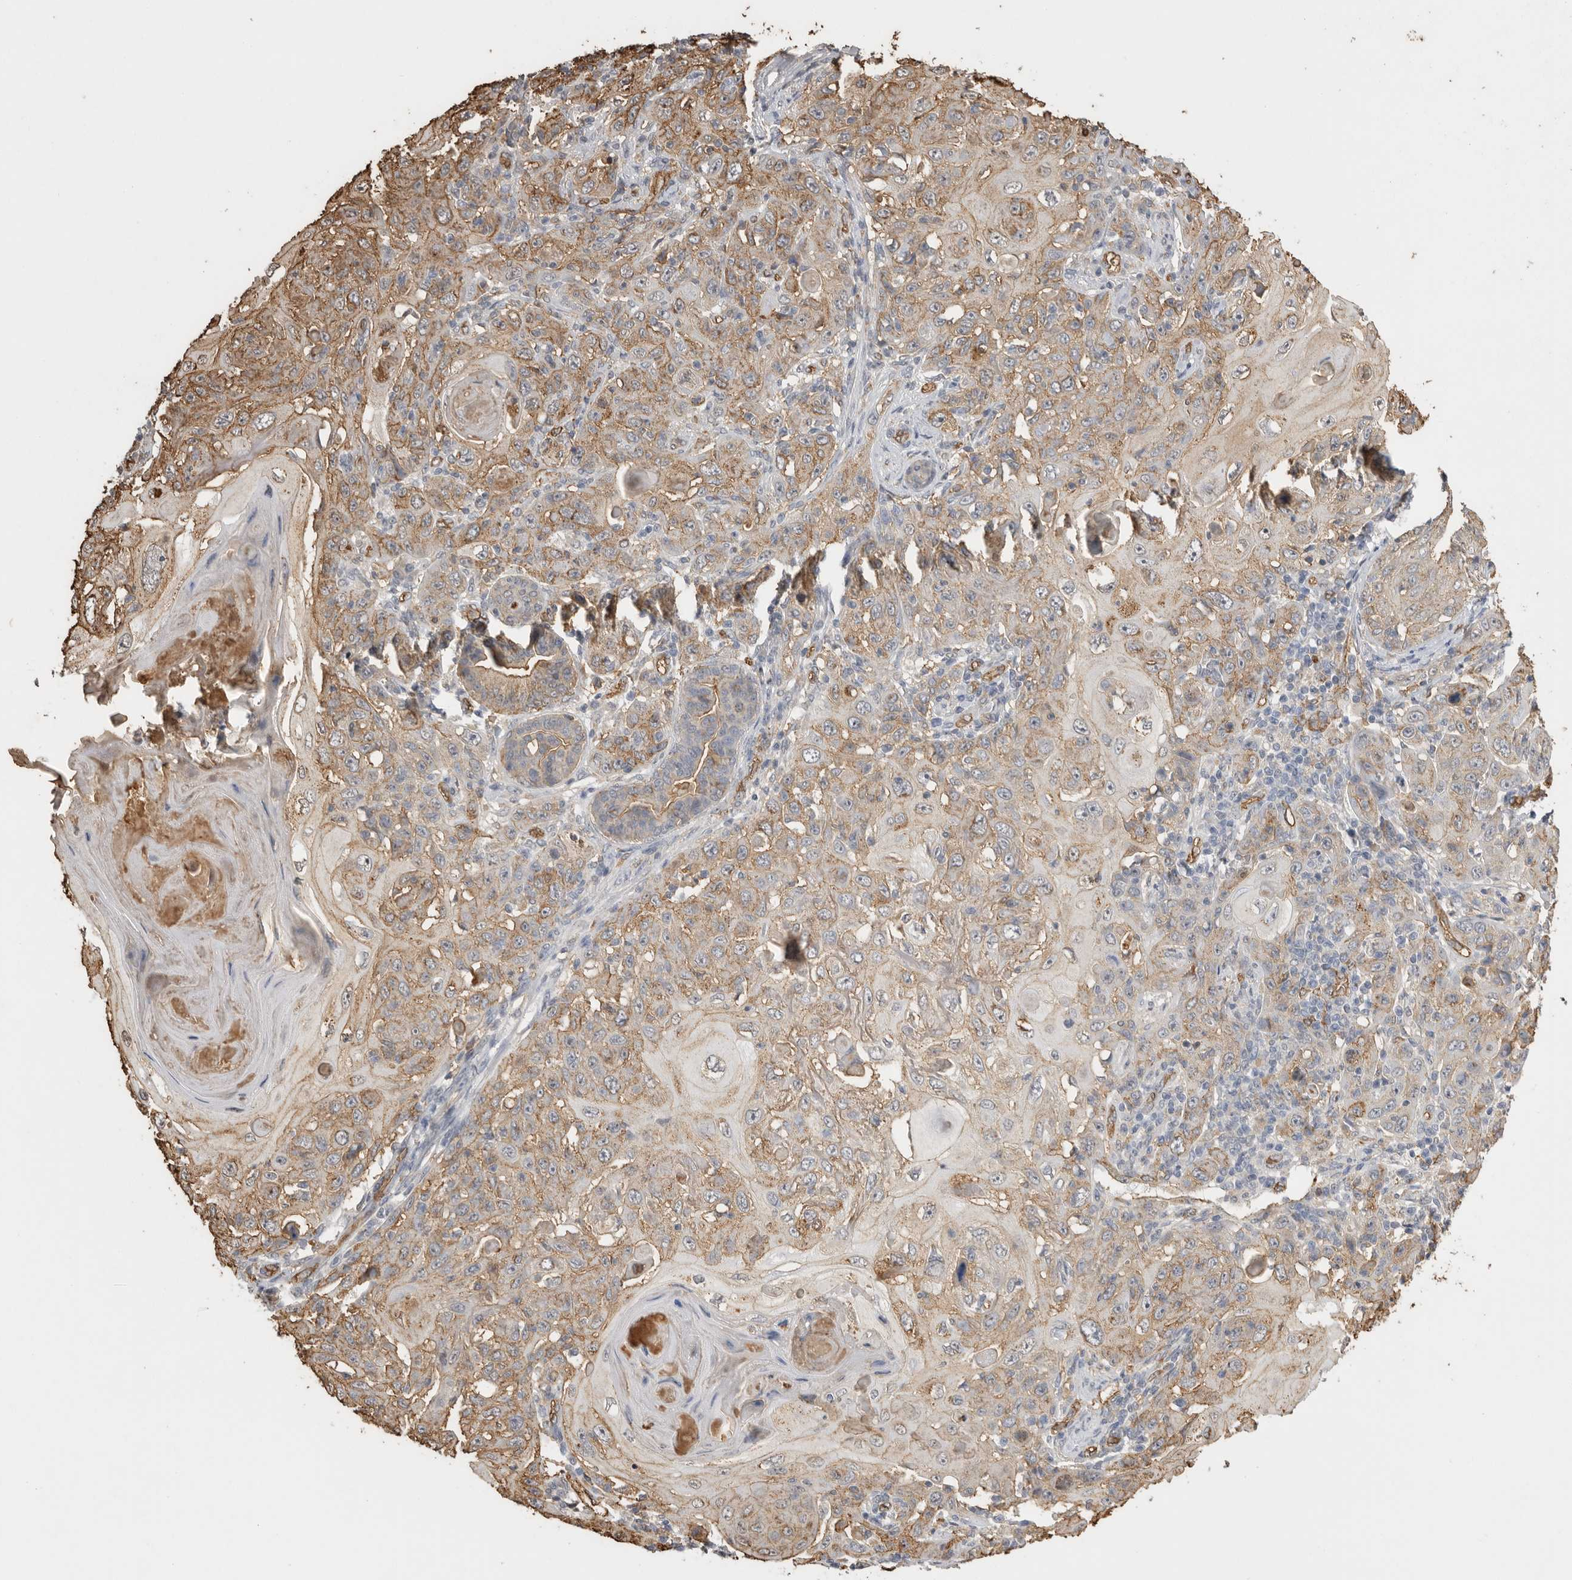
{"staining": {"intensity": "weak", "quantity": "25%-75%", "location": "cytoplasmic/membranous"}, "tissue": "skin cancer", "cell_type": "Tumor cells", "image_type": "cancer", "snomed": [{"axis": "morphology", "description": "Squamous cell carcinoma, NOS"}, {"axis": "topography", "description": "Skin"}], "caption": "Weak cytoplasmic/membranous protein expression is identified in about 25%-75% of tumor cells in skin cancer.", "gene": "IL27", "patient": {"sex": "female", "age": 88}}